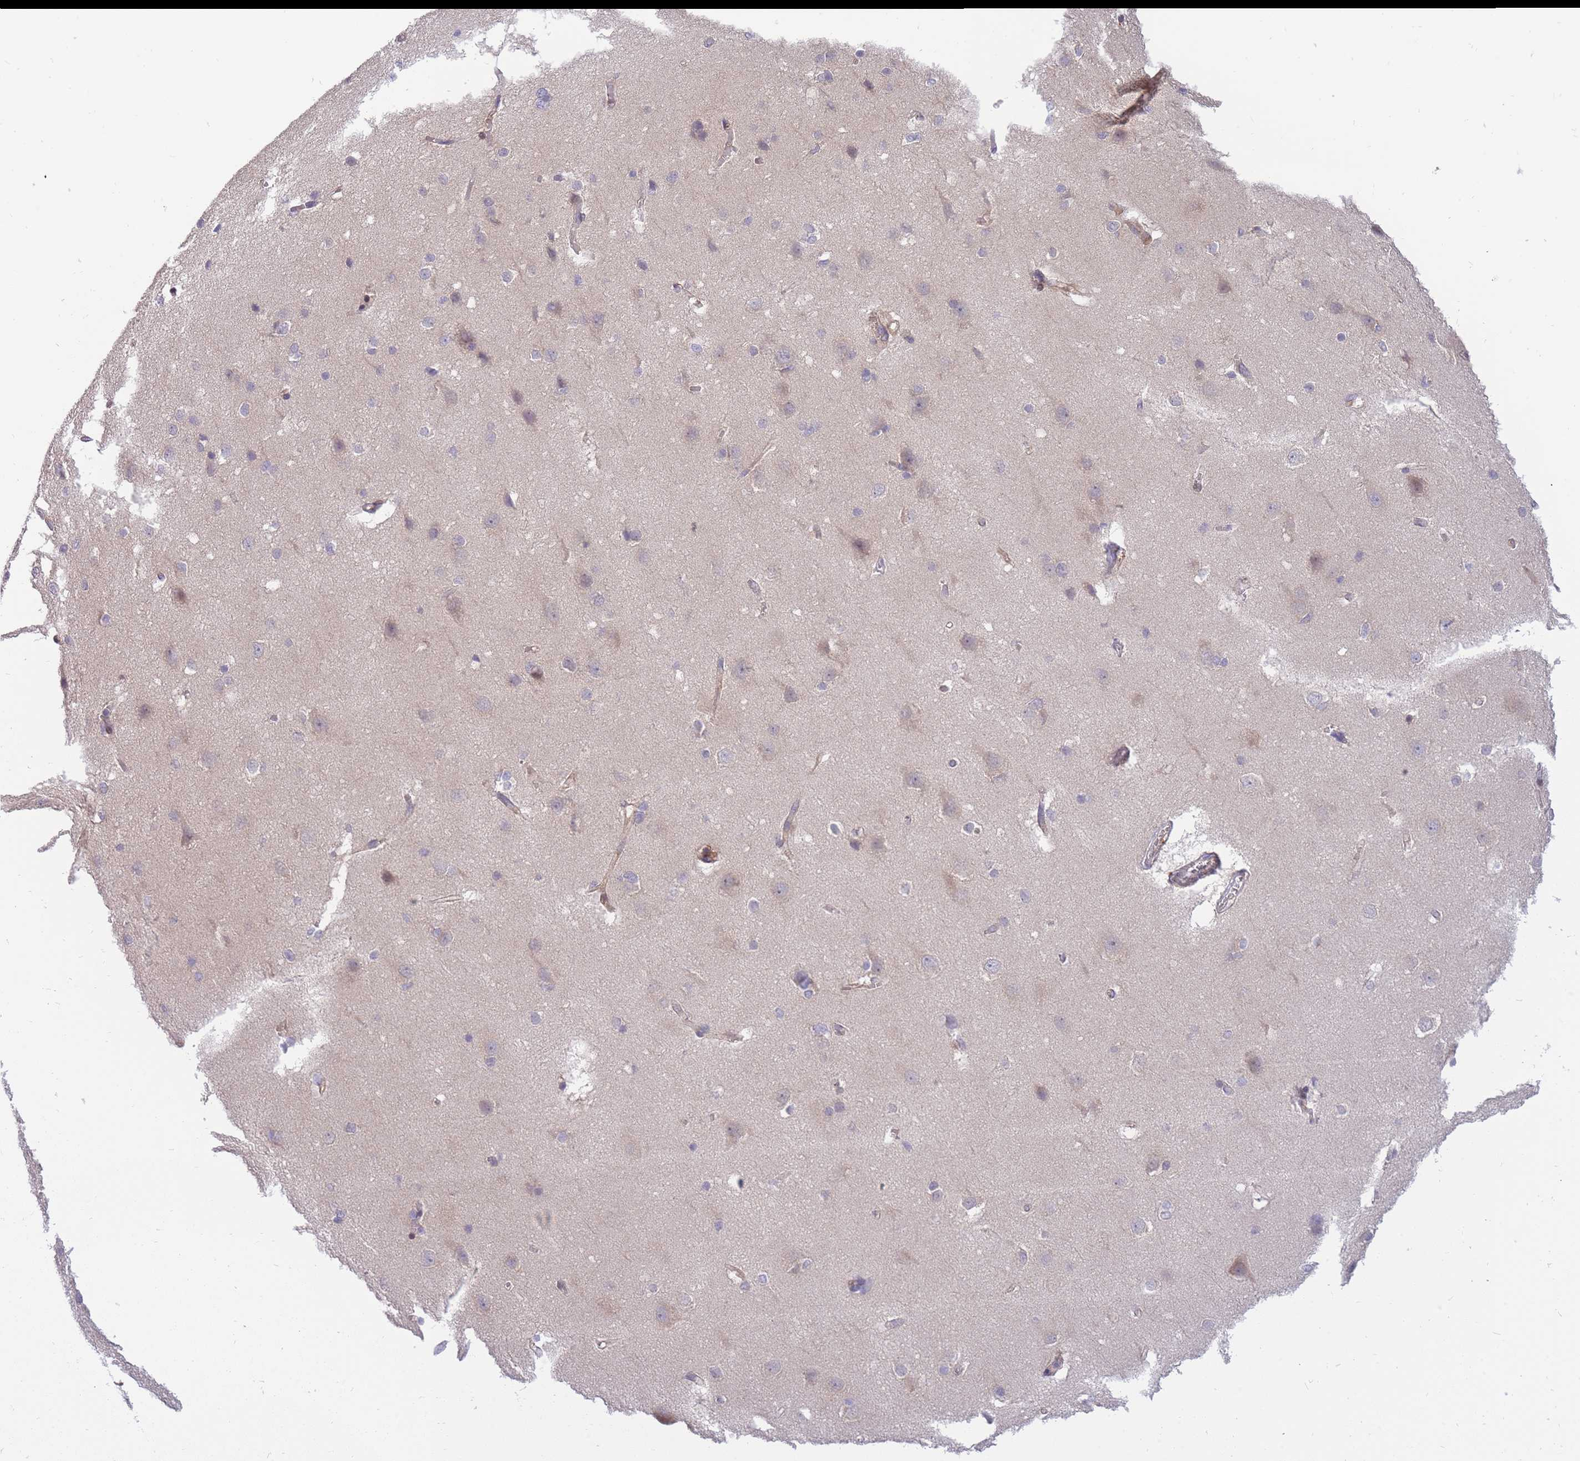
{"staining": {"intensity": "weak", "quantity": ">75%", "location": "cytoplasmic/membranous"}, "tissue": "cerebral cortex", "cell_type": "Endothelial cells", "image_type": "normal", "snomed": [{"axis": "morphology", "description": "Normal tissue, NOS"}, {"axis": "topography", "description": "Cerebral cortex"}], "caption": "Immunohistochemistry (IHC) photomicrograph of benign cerebral cortex: cerebral cortex stained using immunohistochemistry demonstrates low levels of weak protein expression localized specifically in the cytoplasmic/membranous of endothelial cells, appearing as a cytoplasmic/membranous brown color.", "gene": "CRYGN", "patient": {"sex": "male", "age": 37}}